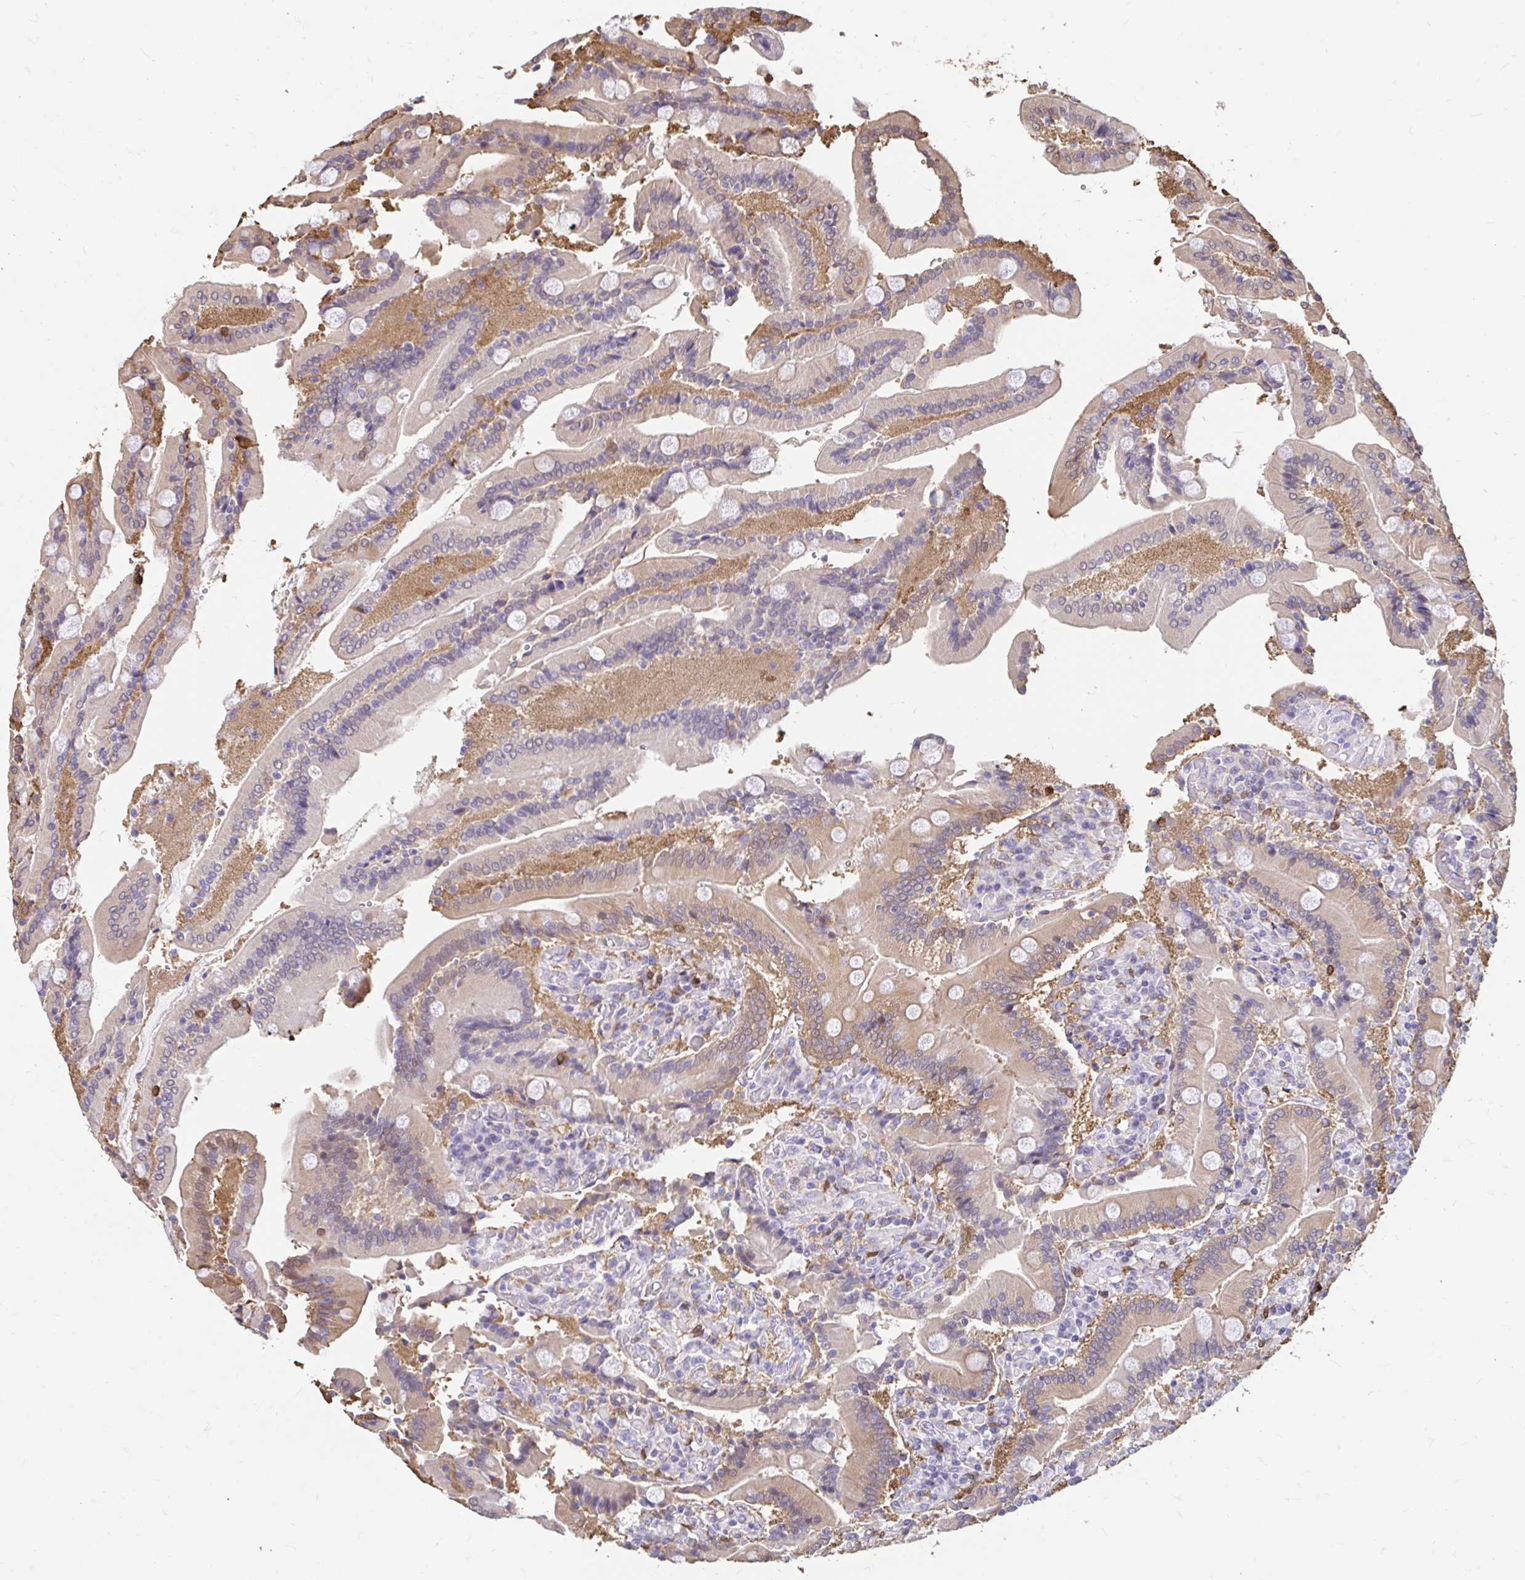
{"staining": {"intensity": "moderate", "quantity": "<25%", "location": "cytoplasmic/membranous"}, "tissue": "duodenum", "cell_type": "Glandular cells", "image_type": "normal", "snomed": [{"axis": "morphology", "description": "Normal tissue, NOS"}, {"axis": "topography", "description": "Duodenum"}], "caption": "Glandular cells reveal low levels of moderate cytoplasmic/membranous positivity in approximately <25% of cells in normal duodenum.", "gene": "ADH1A", "patient": {"sex": "female", "age": 62}}